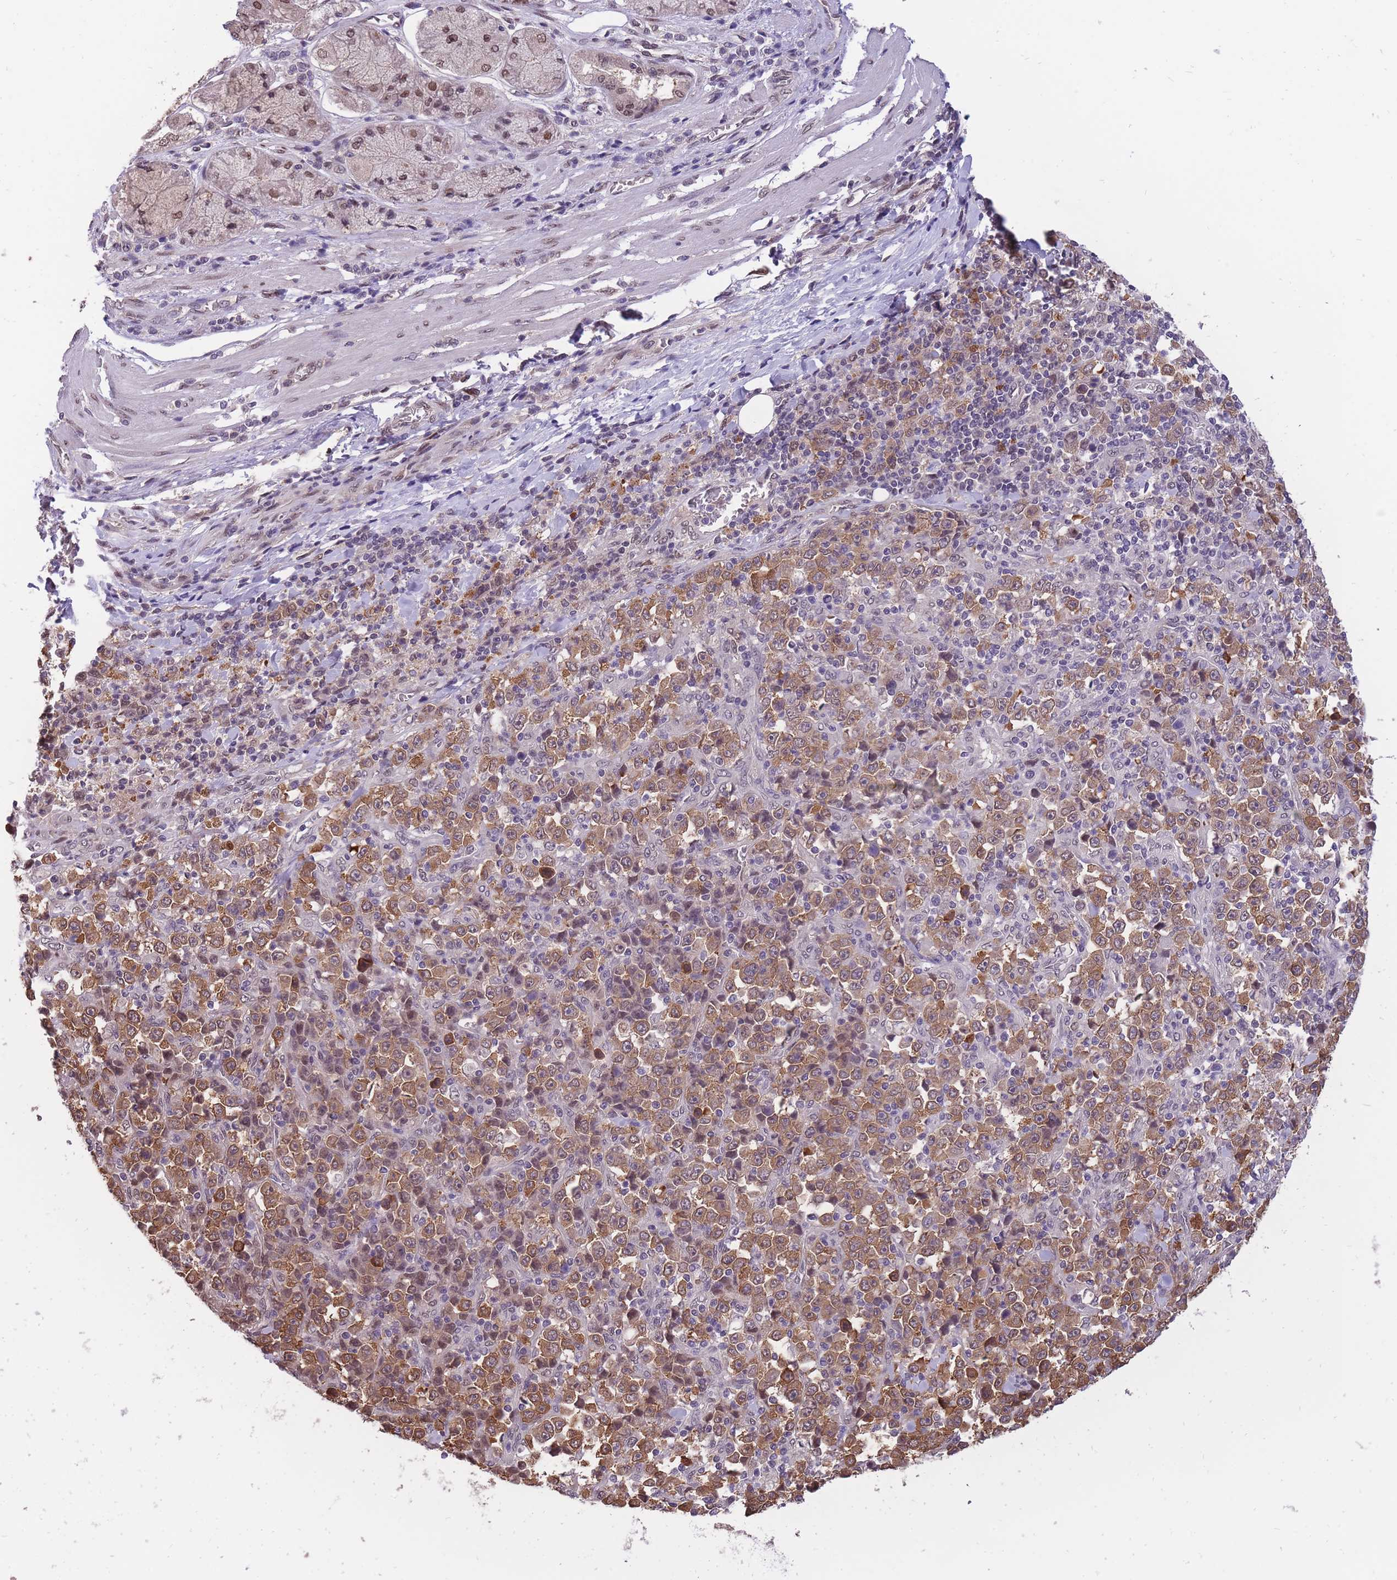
{"staining": {"intensity": "moderate", "quantity": ">75%", "location": "cytoplasmic/membranous,nuclear"}, "tissue": "stomach cancer", "cell_type": "Tumor cells", "image_type": "cancer", "snomed": [{"axis": "morphology", "description": "Normal tissue, NOS"}, {"axis": "morphology", "description": "Adenocarcinoma, NOS"}, {"axis": "topography", "description": "Stomach, upper"}, {"axis": "topography", "description": "Stomach"}], "caption": "Stomach adenocarcinoma stained with DAB IHC displays medium levels of moderate cytoplasmic/membranous and nuclear staining in about >75% of tumor cells.", "gene": "CDIP1", "patient": {"sex": "male", "age": 59}}